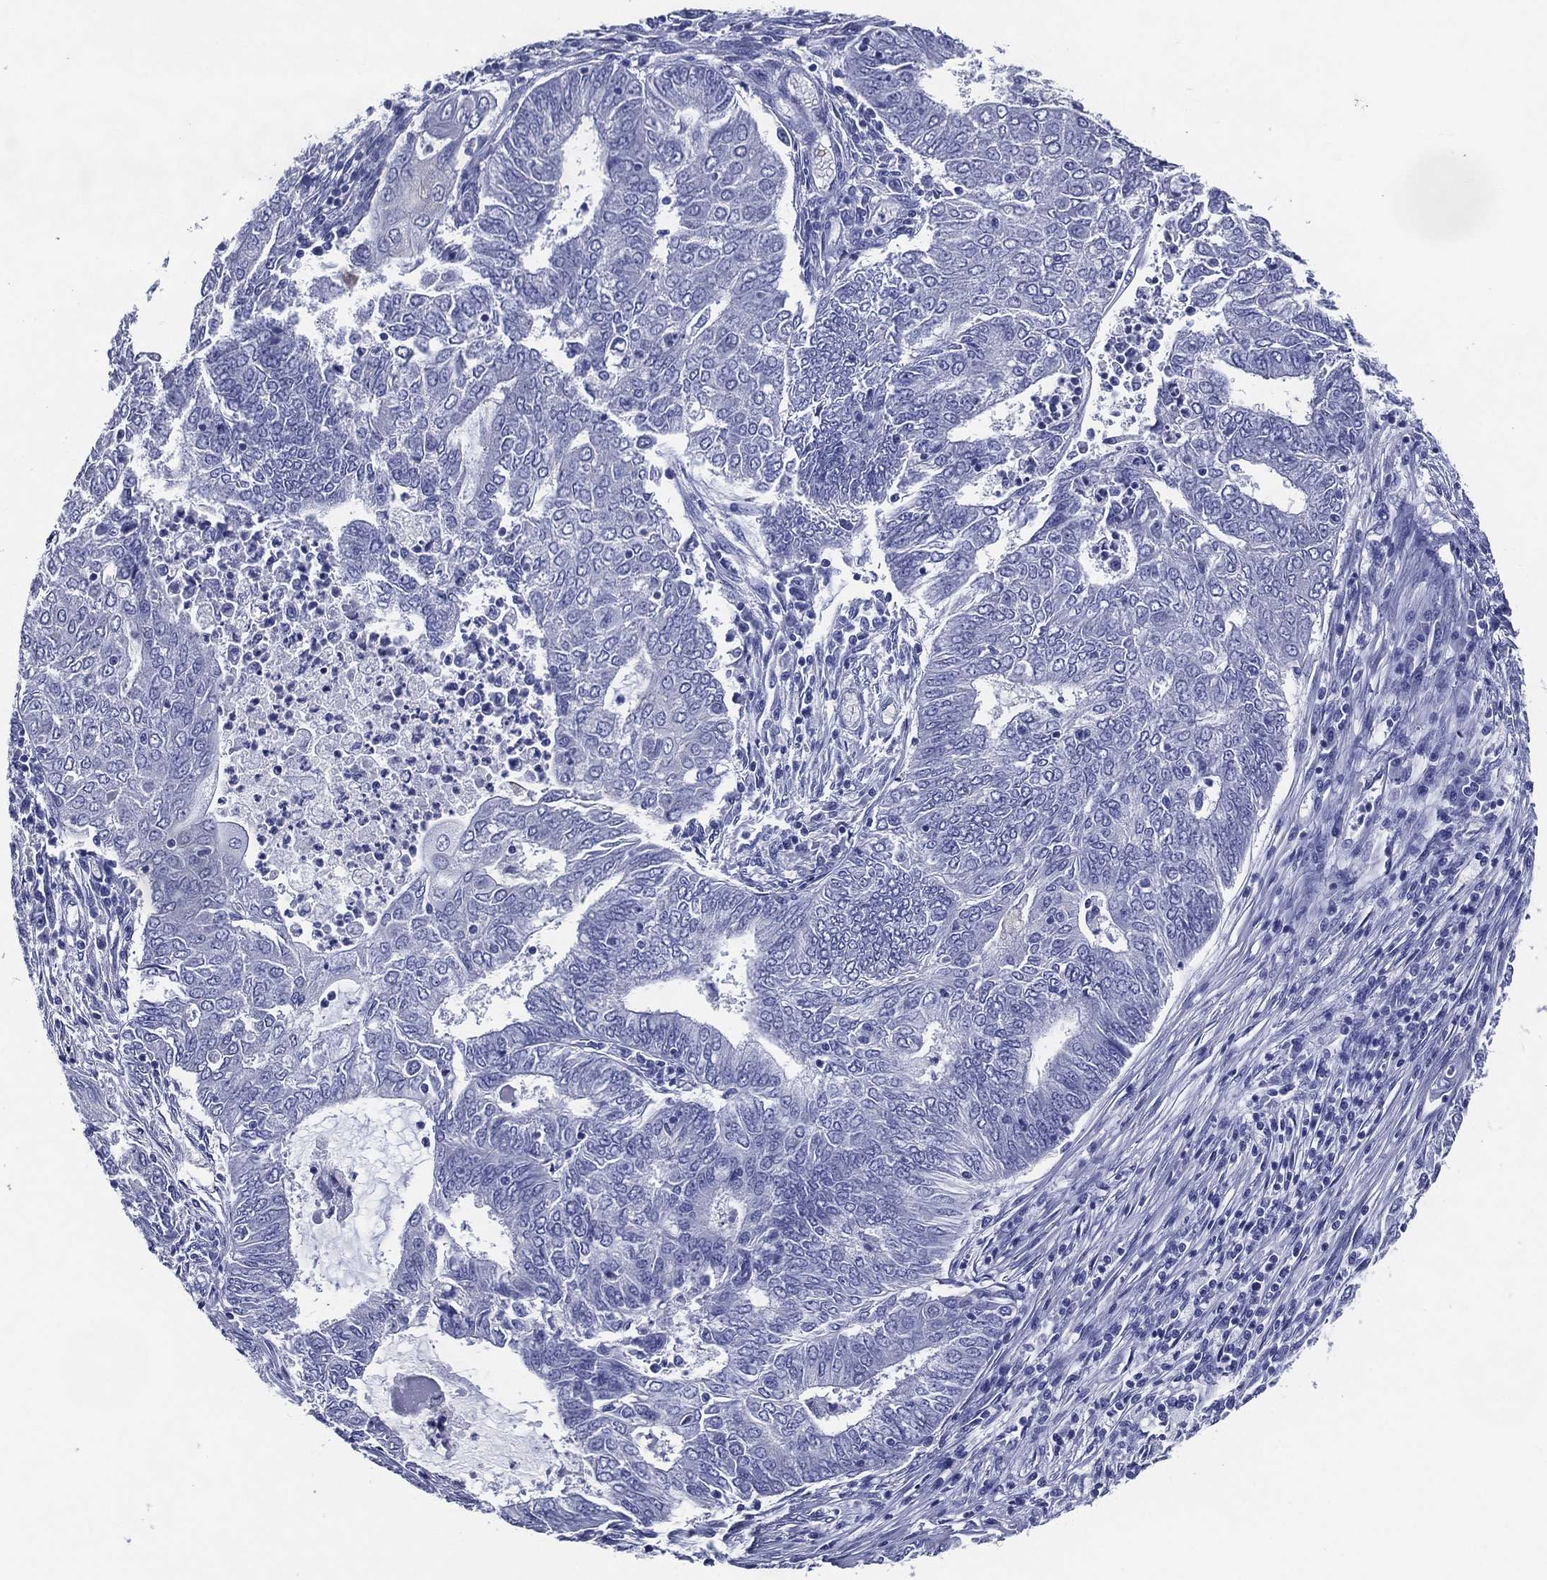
{"staining": {"intensity": "negative", "quantity": "none", "location": "none"}, "tissue": "endometrial cancer", "cell_type": "Tumor cells", "image_type": "cancer", "snomed": [{"axis": "morphology", "description": "Adenocarcinoma, NOS"}, {"axis": "topography", "description": "Endometrium"}], "caption": "An image of human adenocarcinoma (endometrial) is negative for staining in tumor cells.", "gene": "ACE2", "patient": {"sex": "female", "age": 62}}